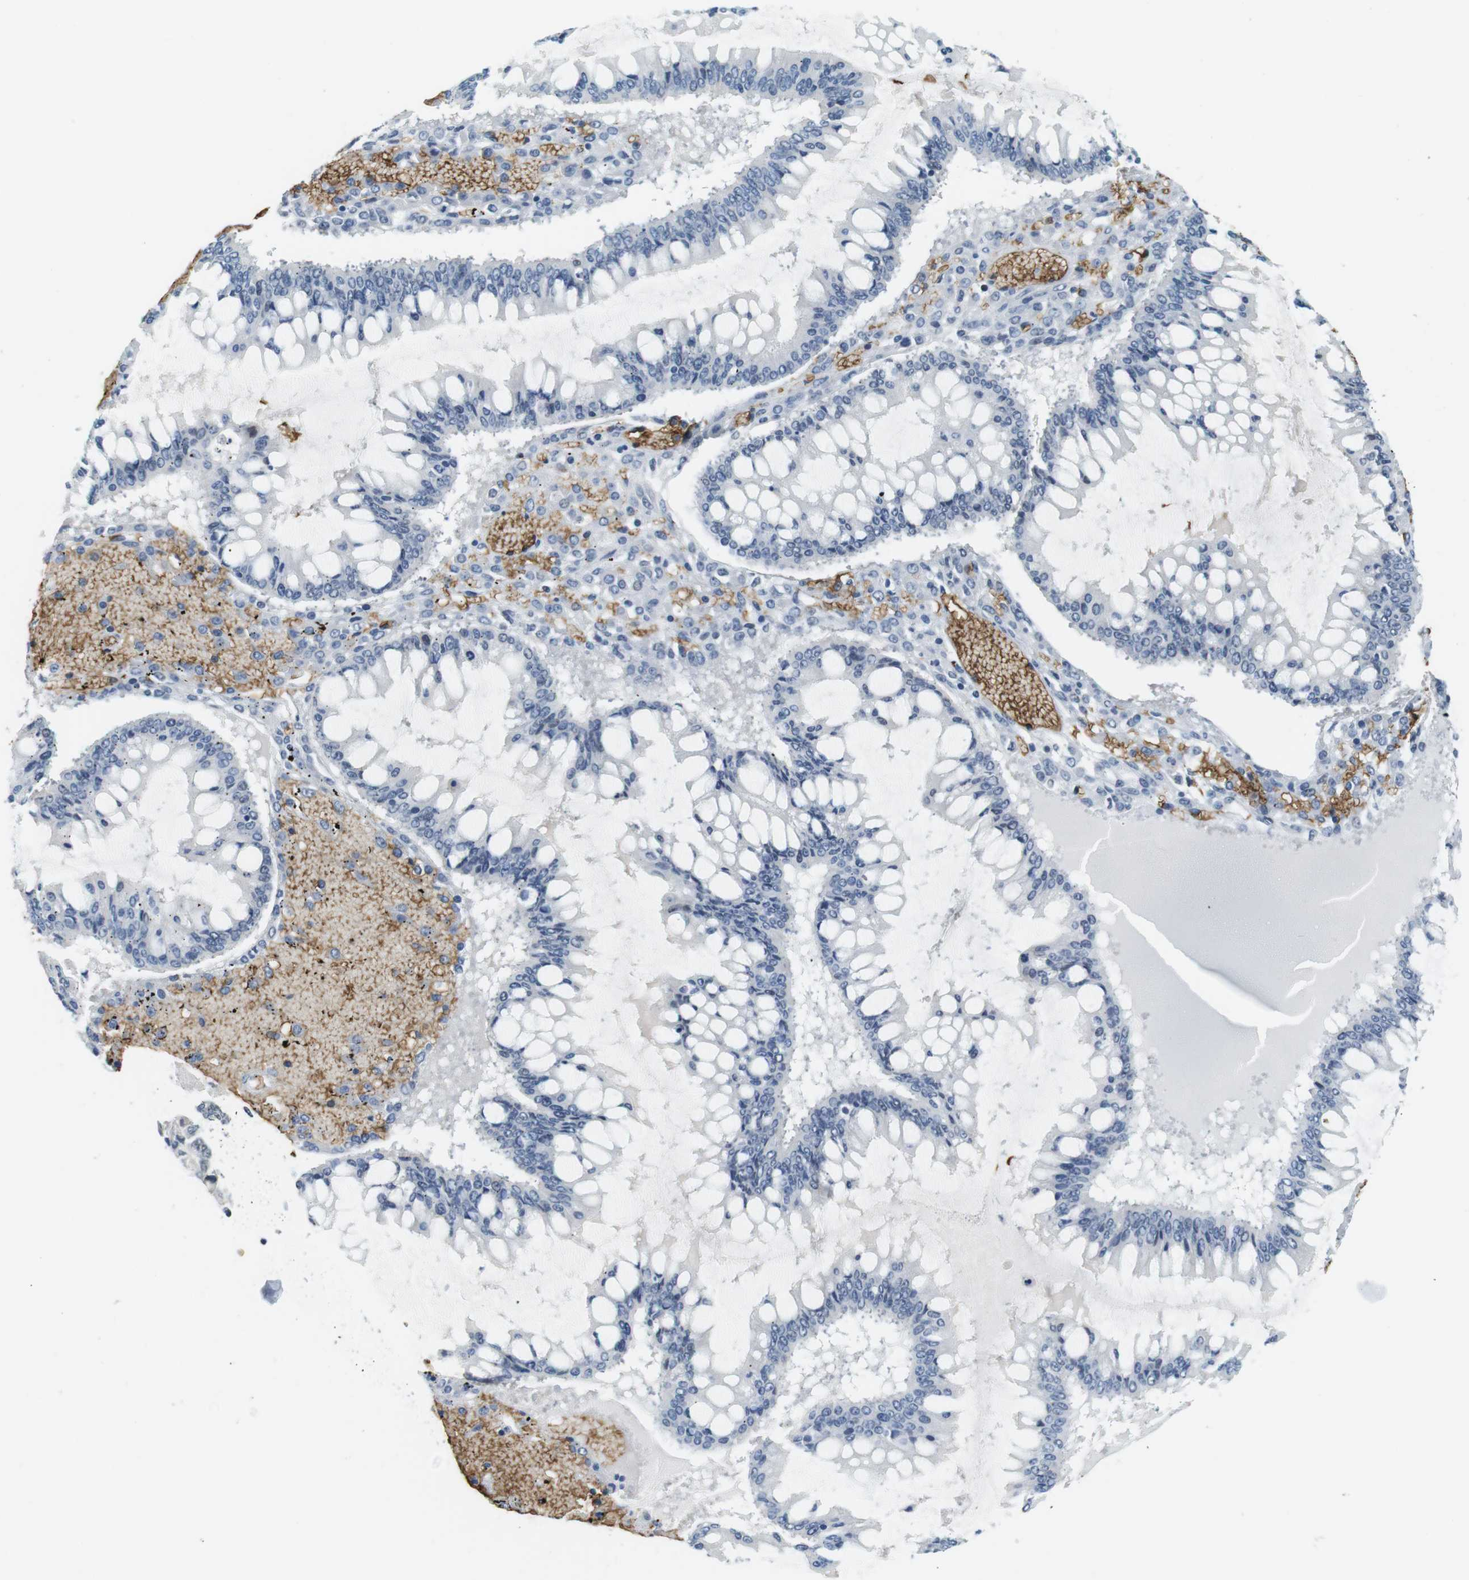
{"staining": {"intensity": "negative", "quantity": "none", "location": "none"}, "tissue": "ovarian cancer", "cell_type": "Tumor cells", "image_type": "cancer", "snomed": [{"axis": "morphology", "description": "Cystadenocarcinoma, mucinous, NOS"}, {"axis": "topography", "description": "Ovary"}], "caption": "Mucinous cystadenocarcinoma (ovarian) stained for a protein using immunohistochemistry (IHC) demonstrates no staining tumor cells.", "gene": "SLC4A1", "patient": {"sex": "female", "age": 73}}